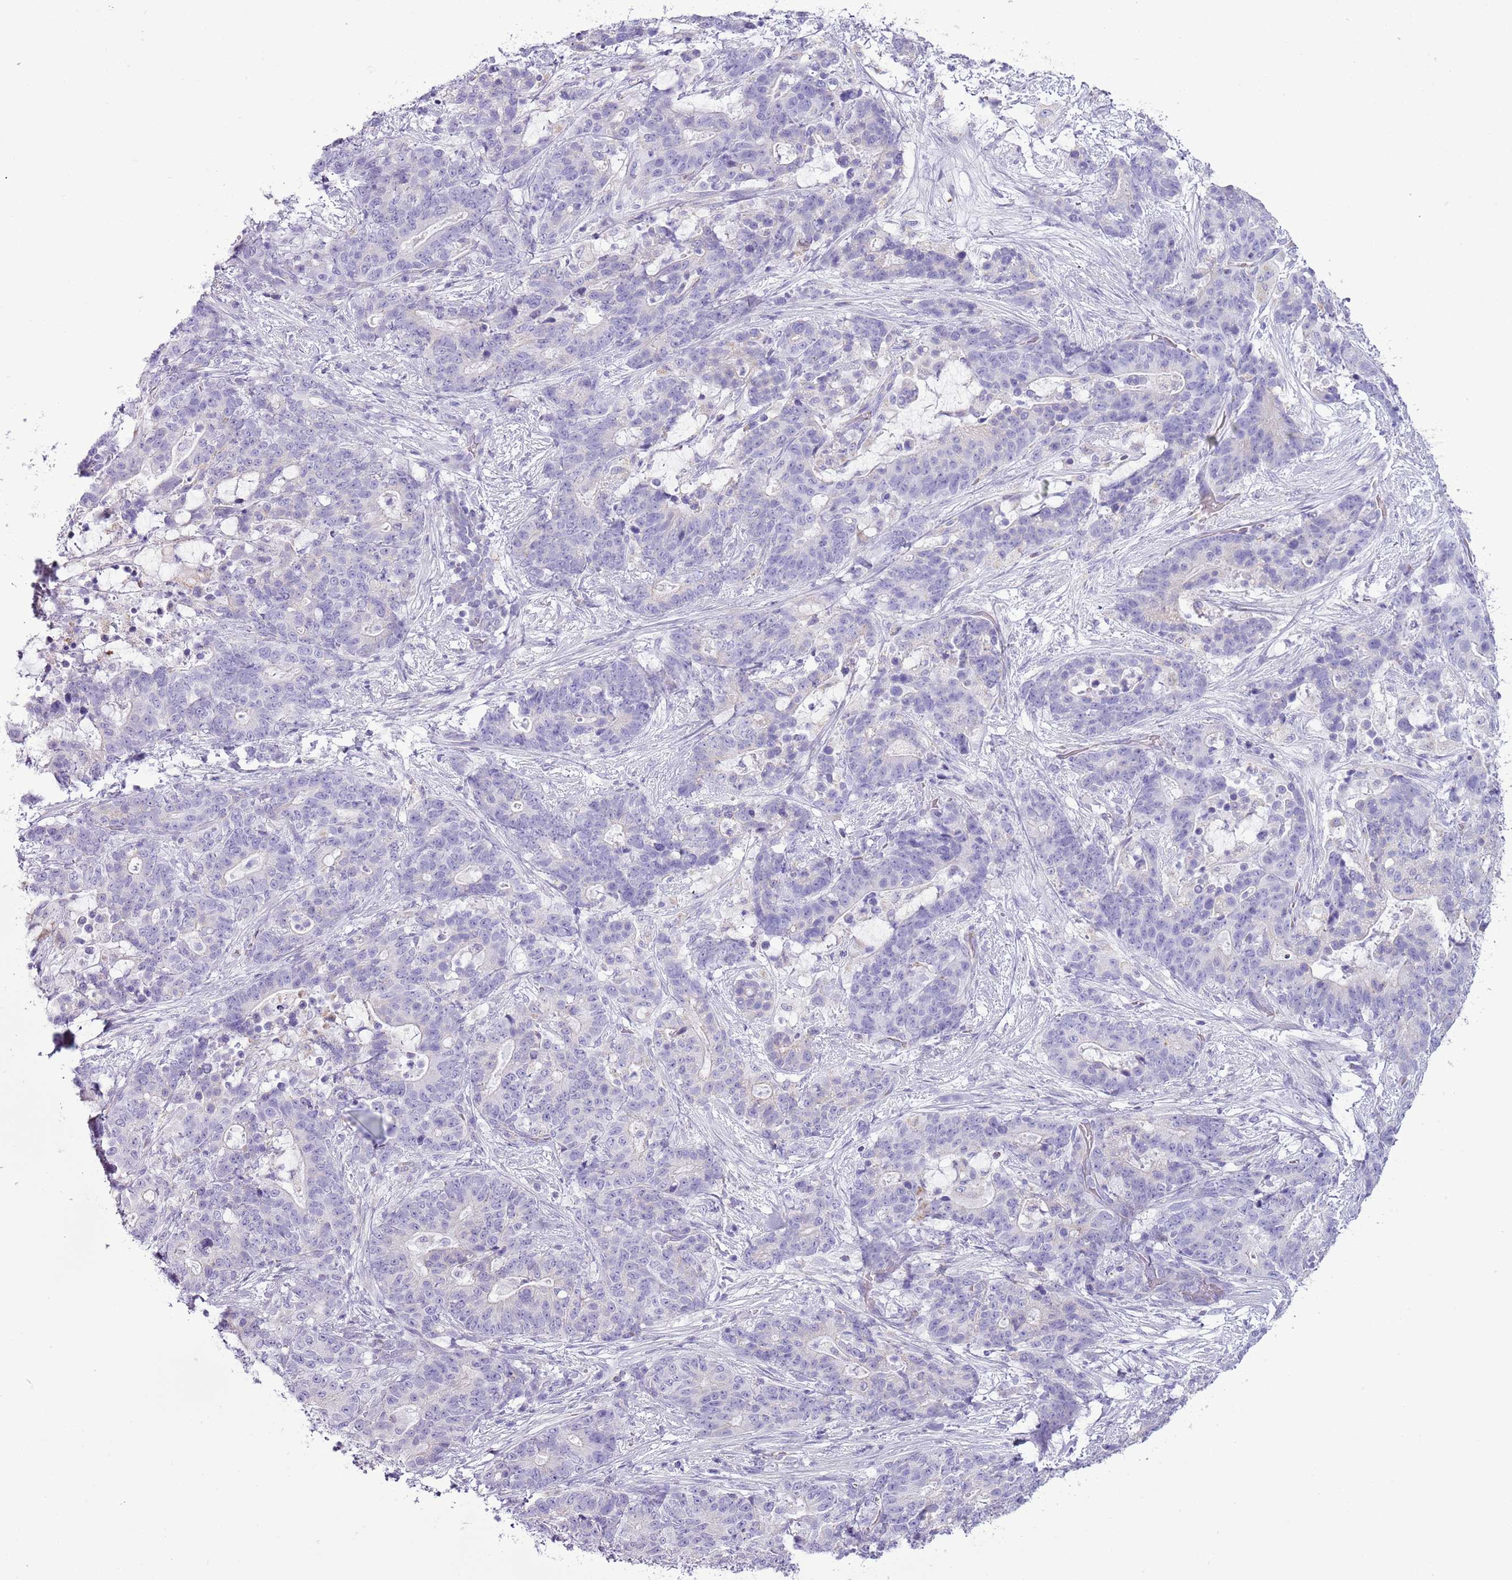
{"staining": {"intensity": "negative", "quantity": "none", "location": "none"}, "tissue": "stomach cancer", "cell_type": "Tumor cells", "image_type": "cancer", "snomed": [{"axis": "morphology", "description": "Normal tissue, NOS"}, {"axis": "morphology", "description": "Adenocarcinoma, NOS"}, {"axis": "topography", "description": "Stomach"}], "caption": "This is an IHC histopathology image of stomach cancer (adenocarcinoma). There is no expression in tumor cells.", "gene": "SLC23A1", "patient": {"sex": "female", "age": 64}}